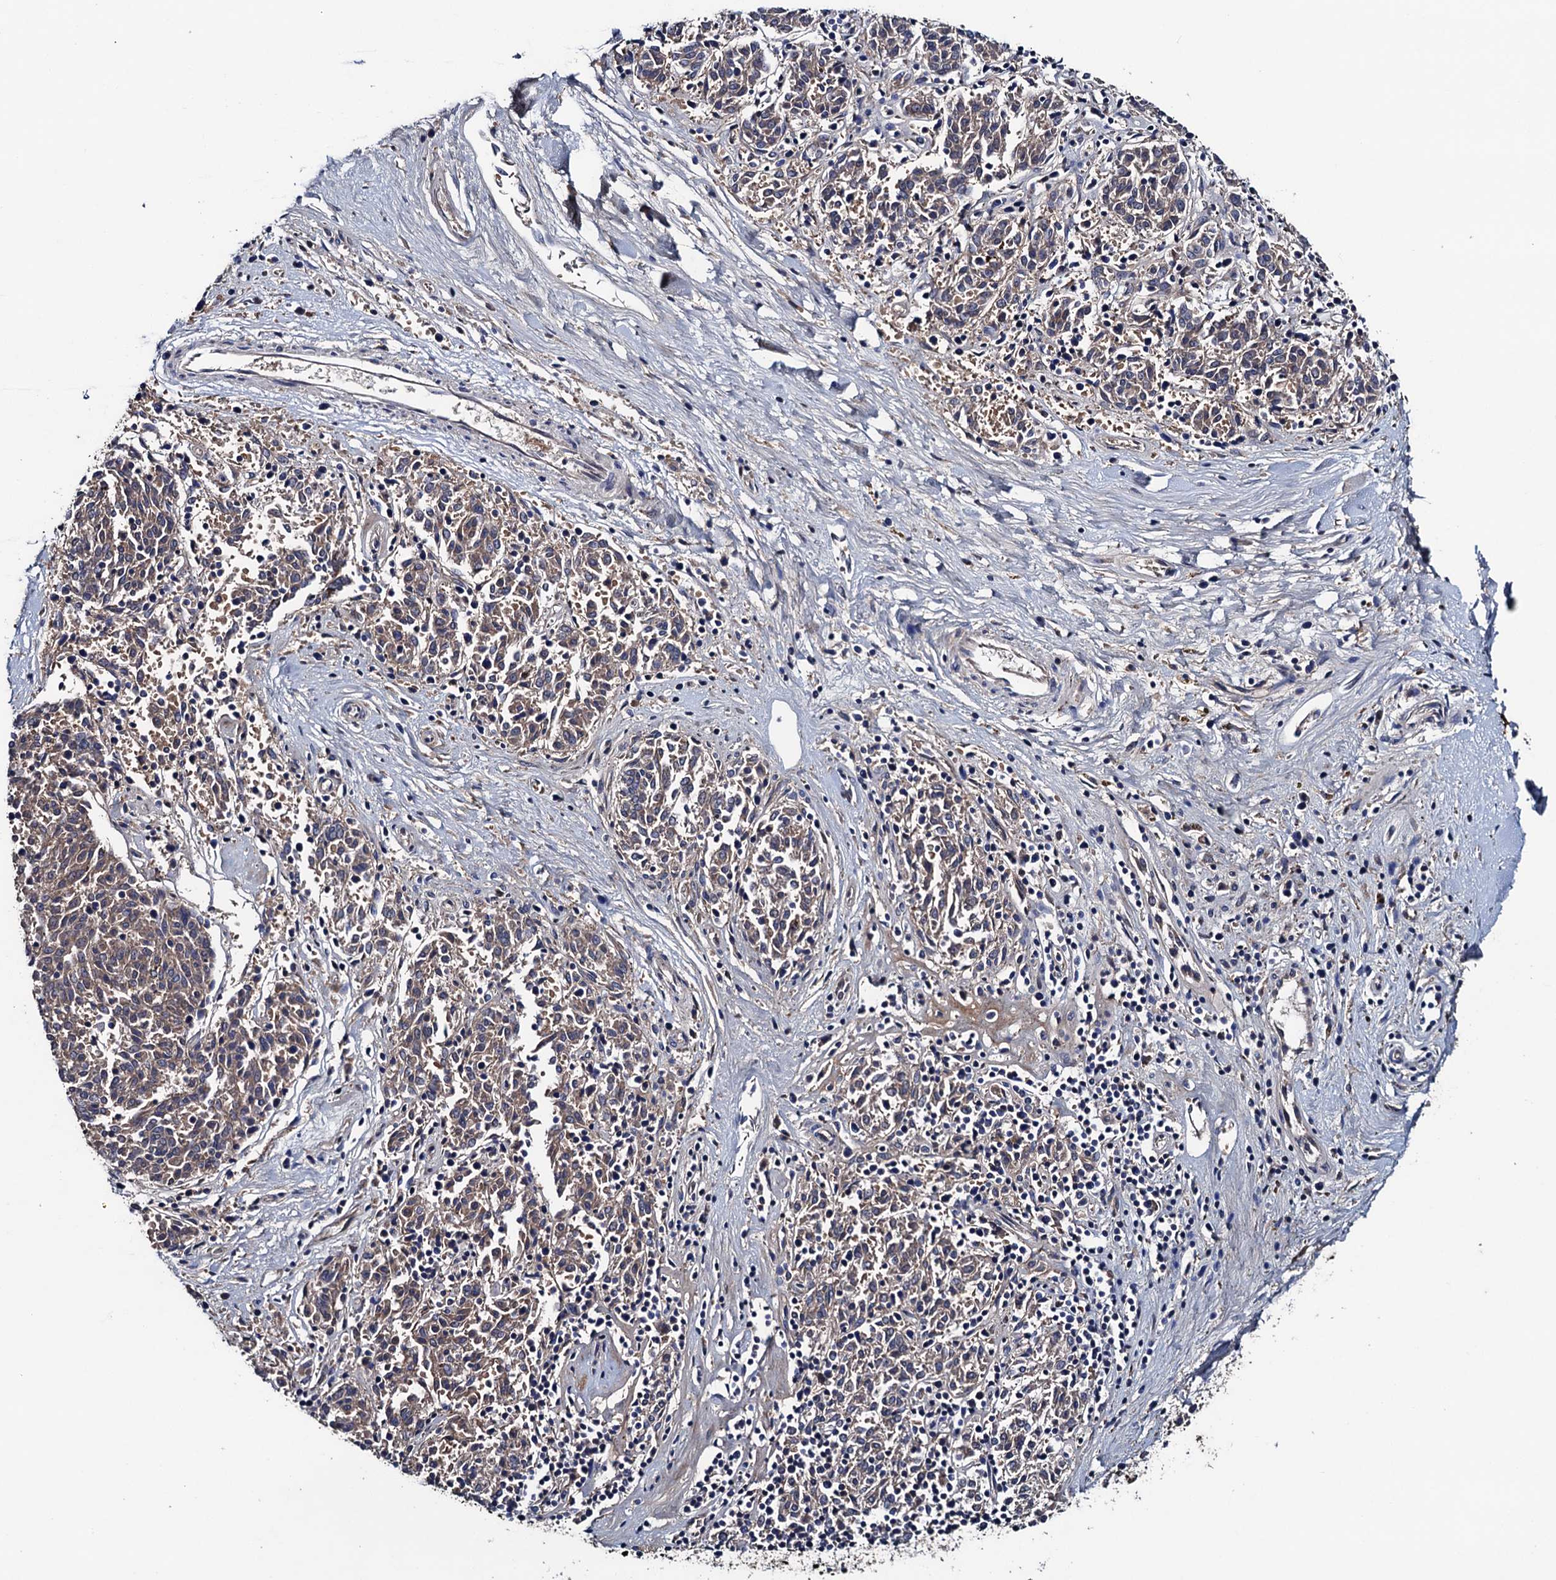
{"staining": {"intensity": "moderate", "quantity": ">75%", "location": "cytoplasmic/membranous"}, "tissue": "melanoma", "cell_type": "Tumor cells", "image_type": "cancer", "snomed": [{"axis": "morphology", "description": "Malignant melanoma, NOS"}, {"axis": "topography", "description": "Skin"}], "caption": "The immunohistochemical stain shows moderate cytoplasmic/membranous staining in tumor cells of malignant melanoma tissue. Using DAB (brown) and hematoxylin (blue) stains, captured at high magnification using brightfield microscopy.", "gene": "BLTP3B", "patient": {"sex": "female", "age": 72}}